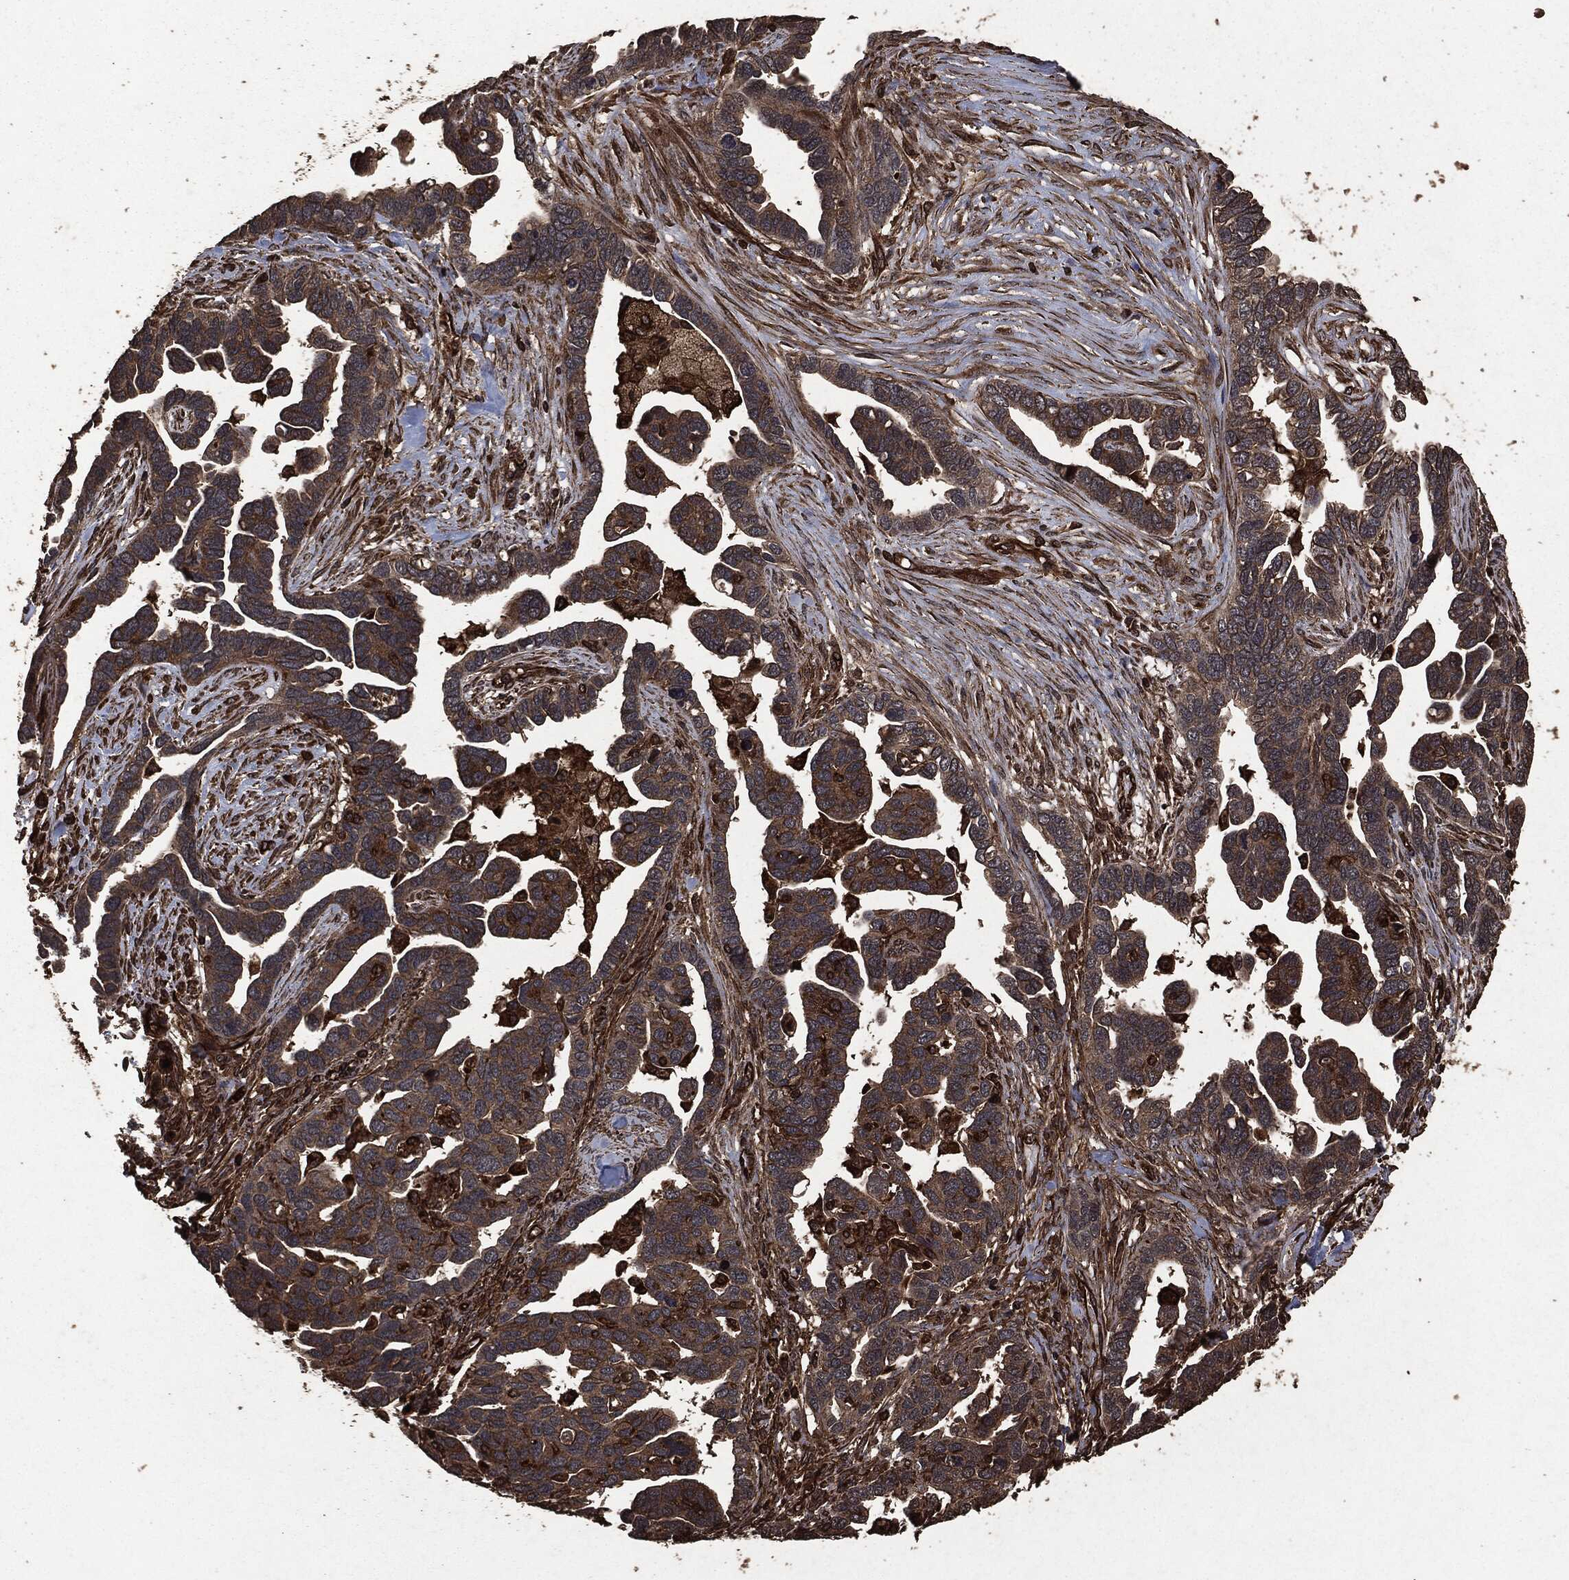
{"staining": {"intensity": "strong", "quantity": "25%-75%", "location": "cytoplasmic/membranous"}, "tissue": "ovarian cancer", "cell_type": "Tumor cells", "image_type": "cancer", "snomed": [{"axis": "morphology", "description": "Cystadenocarcinoma, serous, NOS"}, {"axis": "topography", "description": "Ovary"}], "caption": "A brown stain highlights strong cytoplasmic/membranous staining of a protein in ovarian cancer tumor cells.", "gene": "HRAS", "patient": {"sex": "female", "age": 54}}